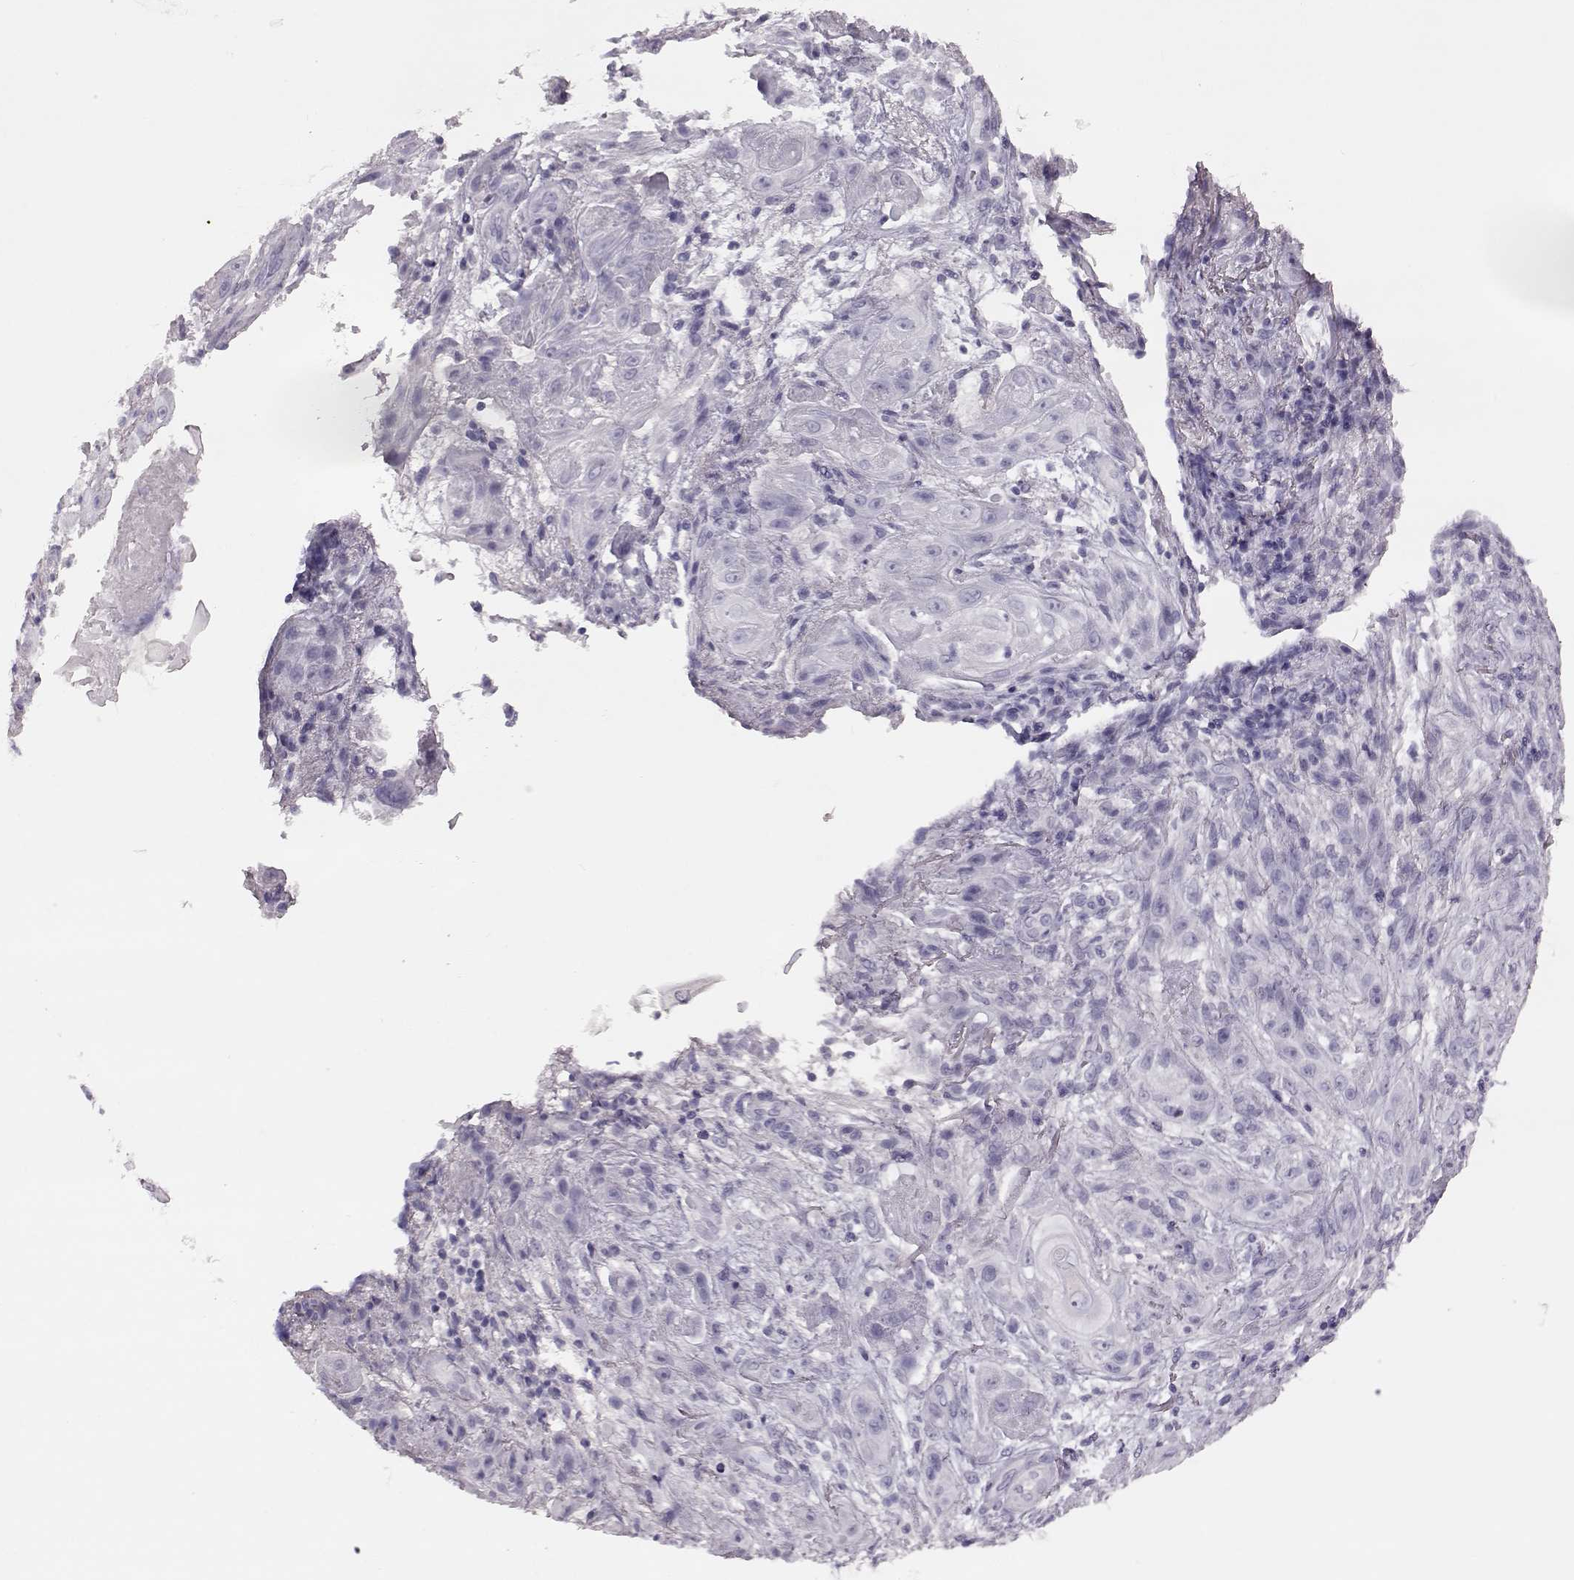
{"staining": {"intensity": "negative", "quantity": "none", "location": "none"}, "tissue": "skin cancer", "cell_type": "Tumor cells", "image_type": "cancer", "snomed": [{"axis": "morphology", "description": "Squamous cell carcinoma, NOS"}, {"axis": "topography", "description": "Skin"}], "caption": "IHC histopathology image of neoplastic tissue: squamous cell carcinoma (skin) stained with DAB (3,3'-diaminobenzidine) reveals no significant protein staining in tumor cells. (DAB (3,3'-diaminobenzidine) IHC visualized using brightfield microscopy, high magnification).", "gene": "BFSP2", "patient": {"sex": "male", "age": 62}}